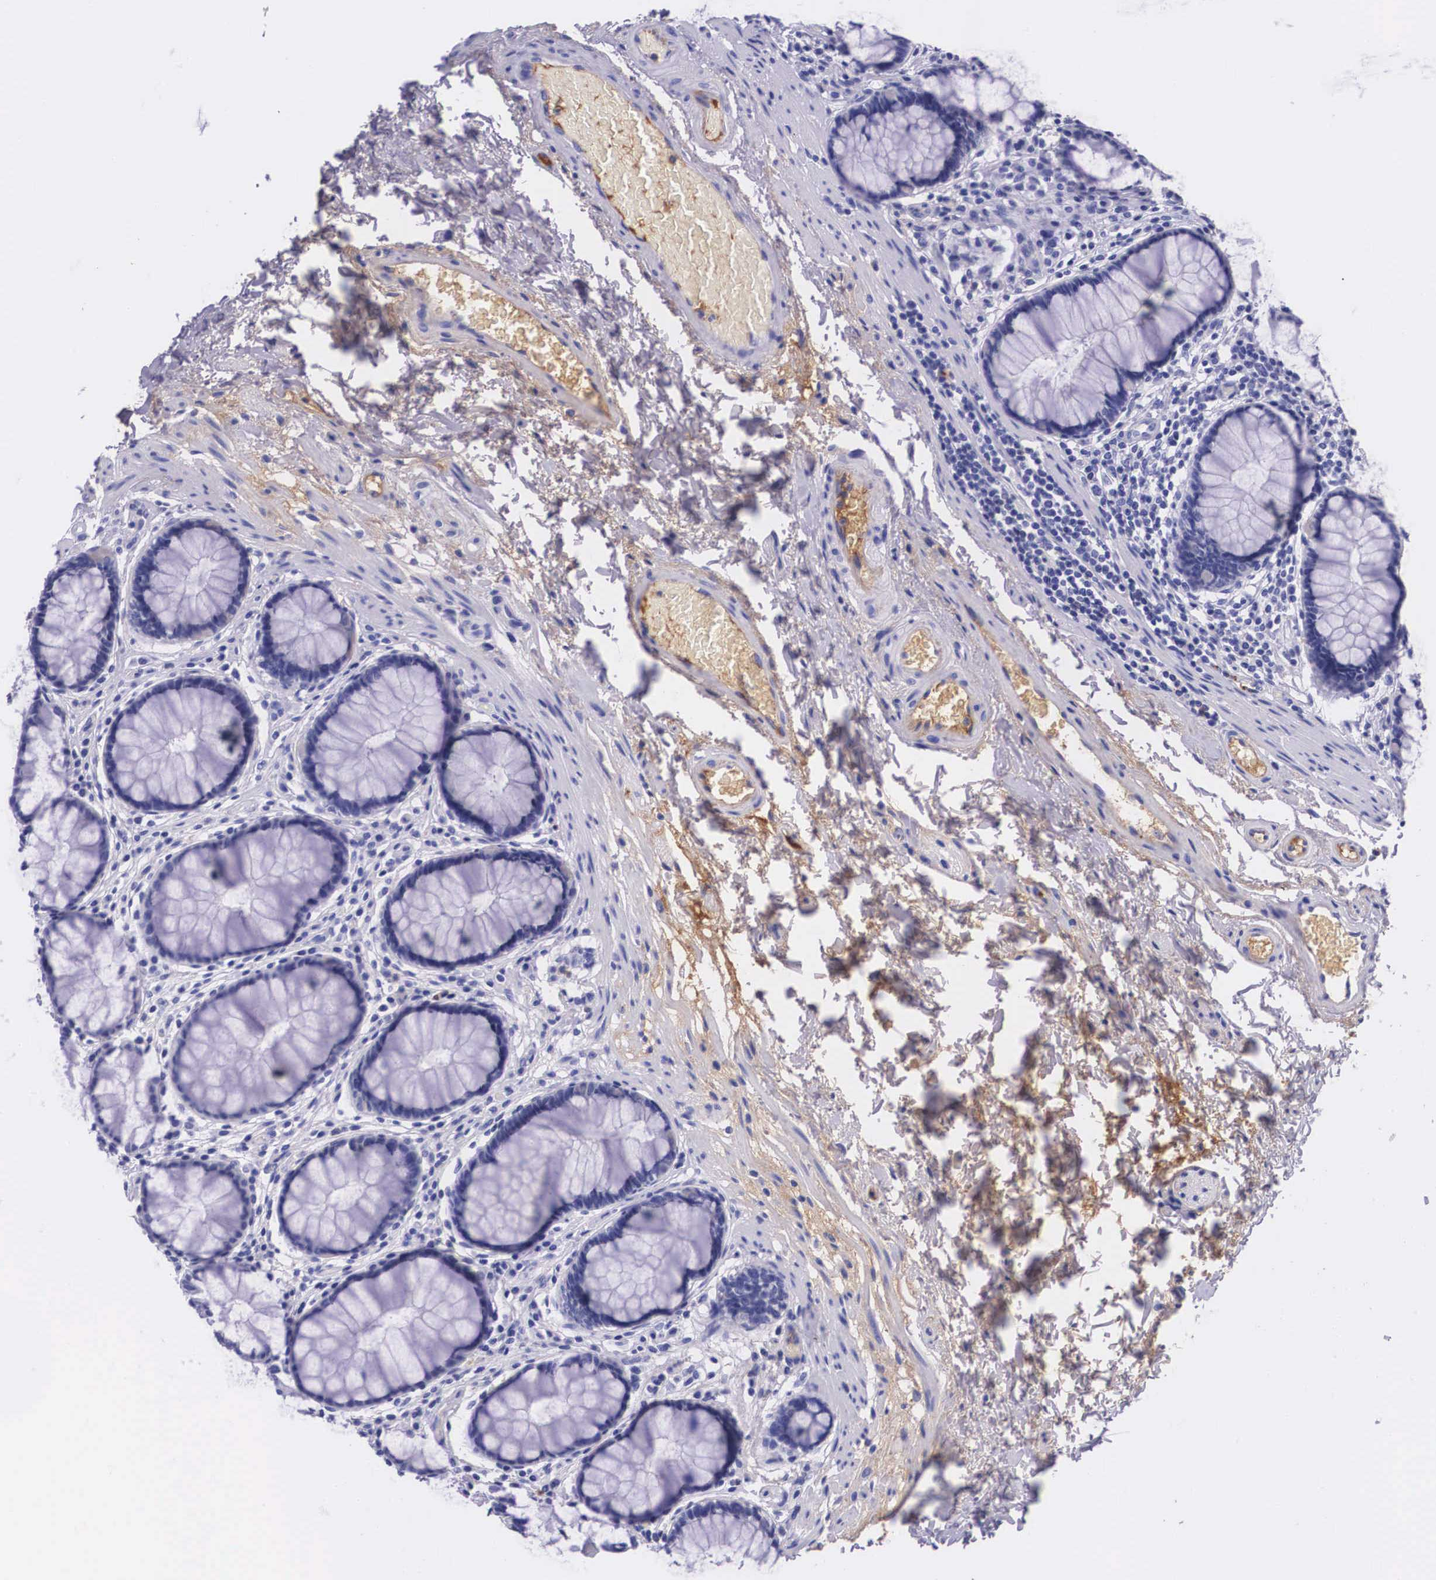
{"staining": {"intensity": "negative", "quantity": "none", "location": "none"}, "tissue": "rectum", "cell_type": "Glandular cells", "image_type": "normal", "snomed": [{"axis": "morphology", "description": "Normal tissue, NOS"}, {"axis": "topography", "description": "Rectum"}], "caption": "DAB immunohistochemical staining of normal human rectum demonstrates no significant staining in glandular cells.", "gene": "PLG", "patient": {"sex": "male", "age": 77}}